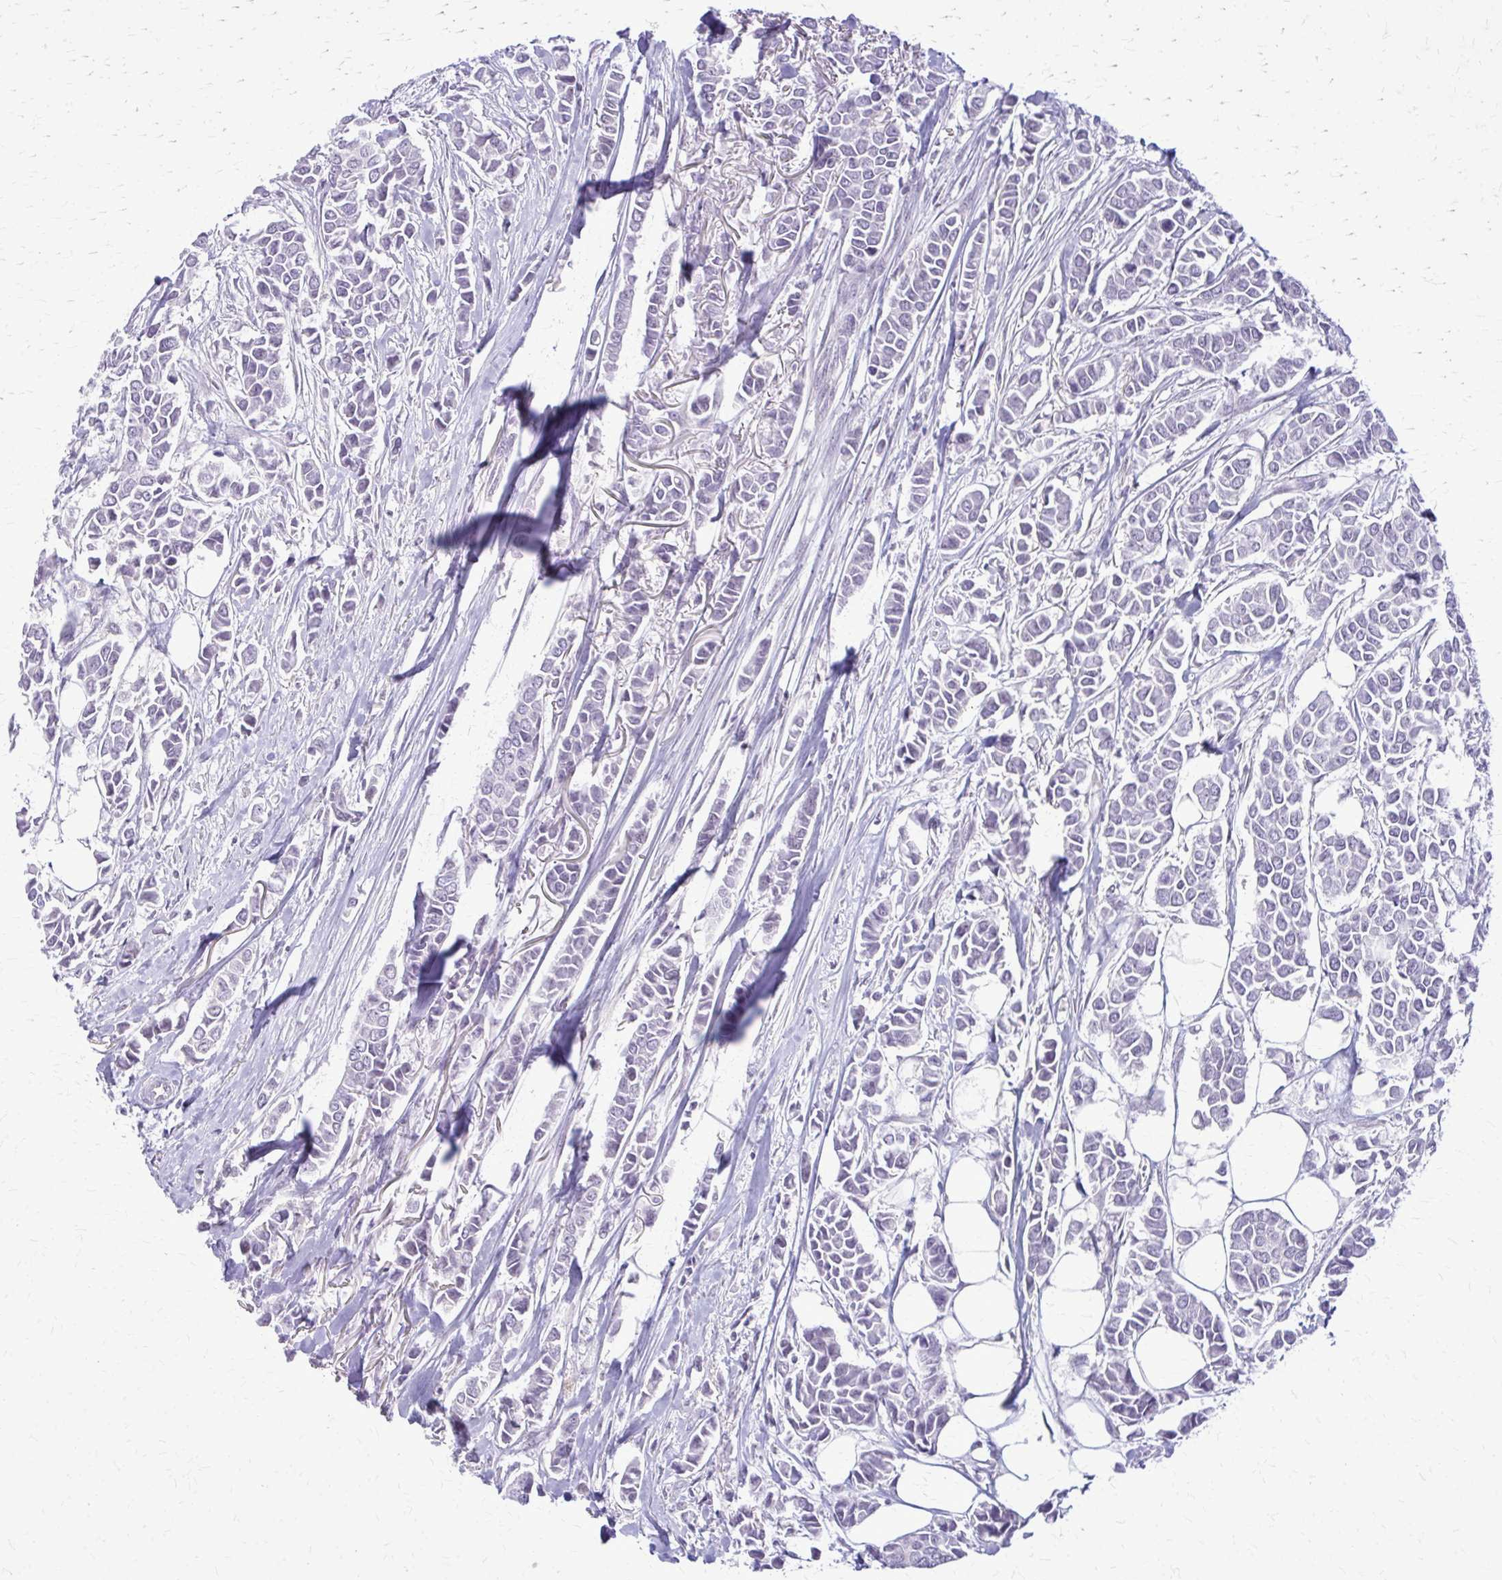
{"staining": {"intensity": "weak", "quantity": "25%-75%", "location": "nuclear"}, "tissue": "breast cancer", "cell_type": "Tumor cells", "image_type": "cancer", "snomed": [{"axis": "morphology", "description": "Duct carcinoma"}, {"axis": "topography", "description": "Breast"}], "caption": "Breast cancer (infiltrating ductal carcinoma) tissue exhibits weak nuclear staining in approximately 25%-75% of tumor cells, visualized by immunohistochemistry. (DAB = brown stain, brightfield microscopy at high magnification).", "gene": "GLRX", "patient": {"sex": "female", "age": 84}}